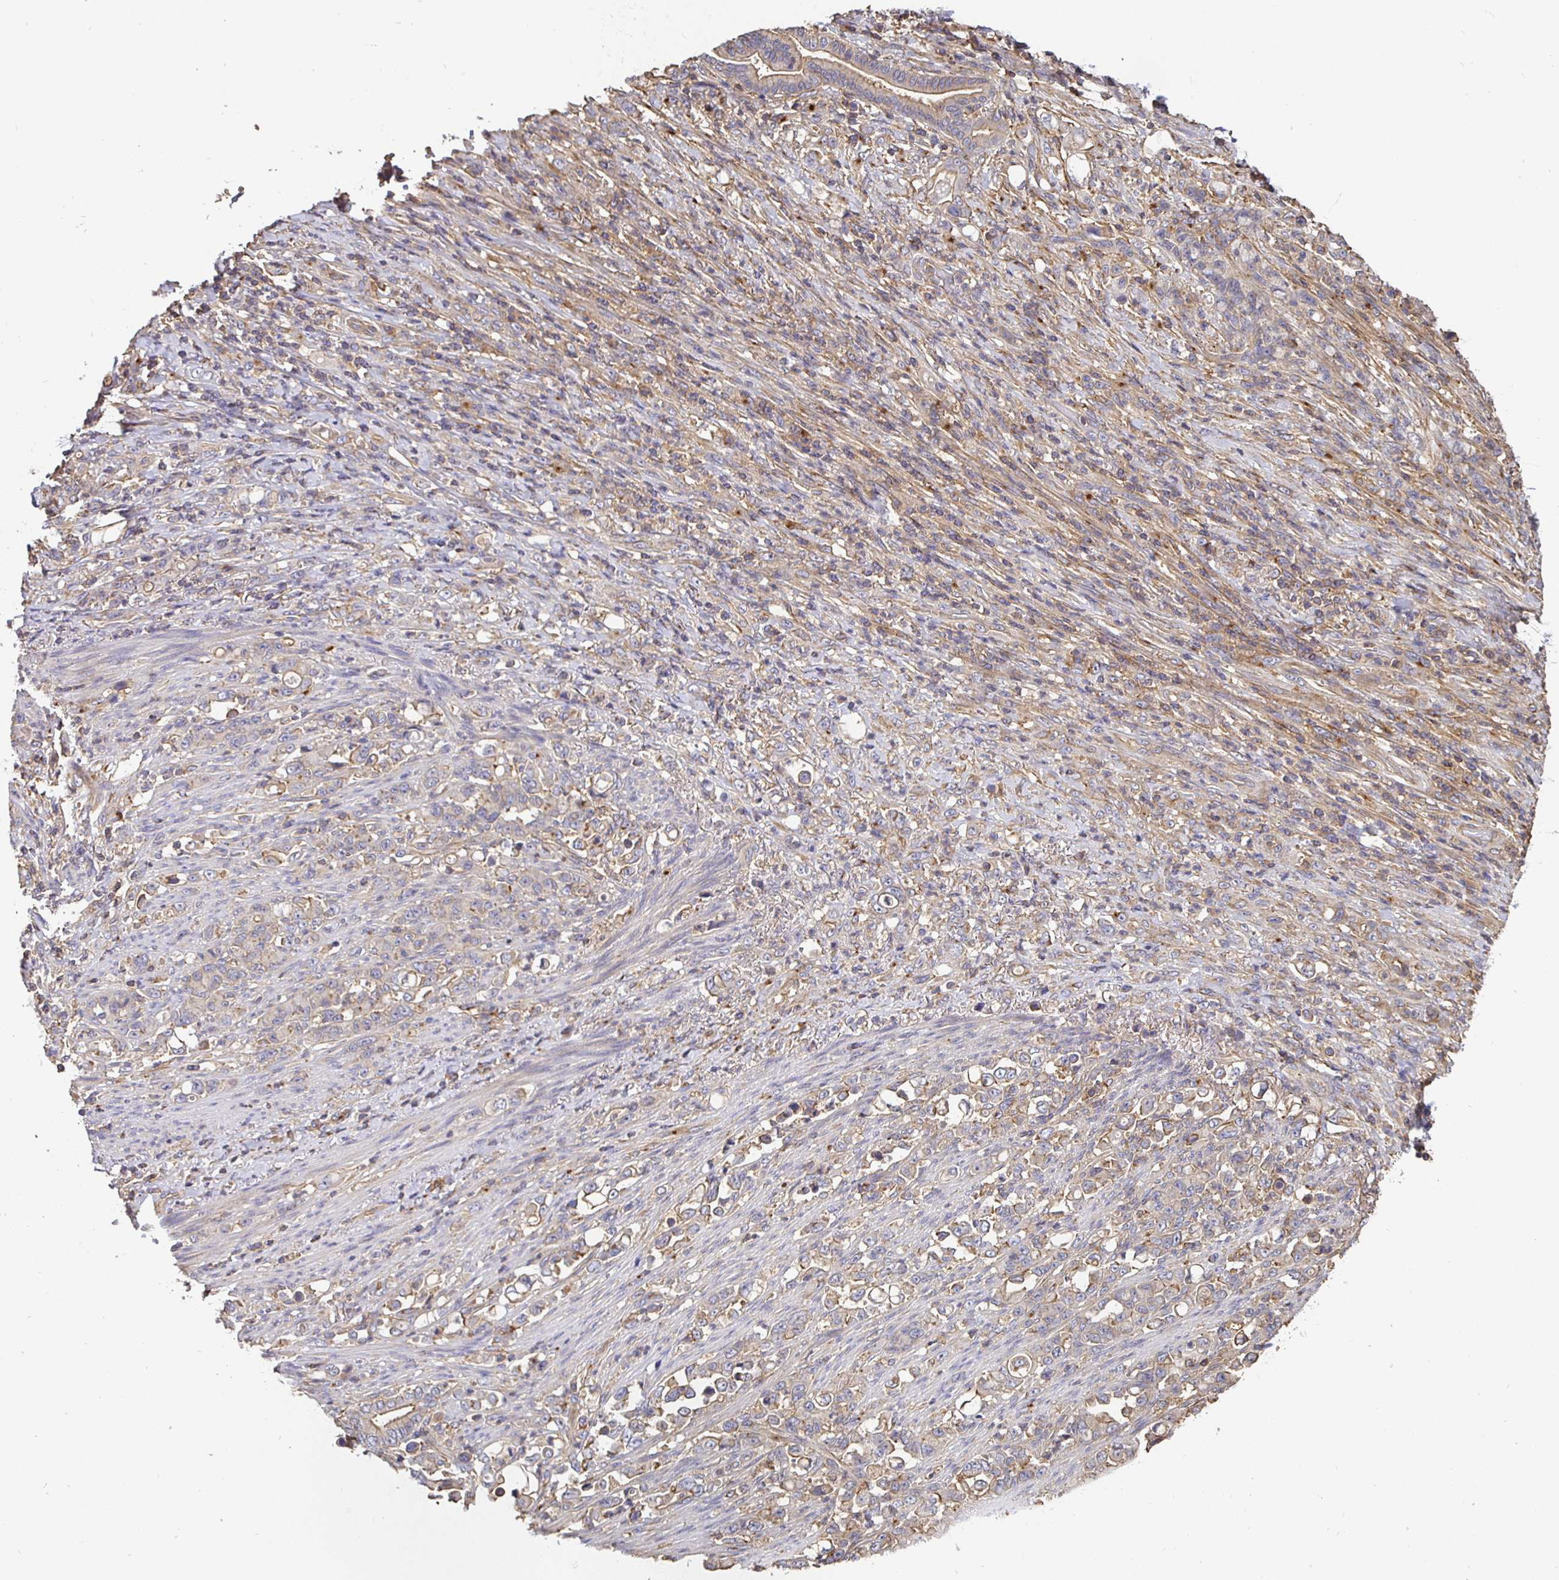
{"staining": {"intensity": "weak", "quantity": "<25%", "location": "cytoplasmic/membranous"}, "tissue": "stomach cancer", "cell_type": "Tumor cells", "image_type": "cancer", "snomed": [{"axis": "morphology", "description": "Normal tissue, NOS"}, {"axis": "morphology", "description": "Adenocarcinoma, NOS"}, {"axis": "topography", "description": "Stomach"}], "caption": "High power microscopy image of an immunohistochemistry image of adenocarcinoma (stomach), revealing no significant expression in tumor cells.", "gene": "C1QTNF7", "patient": {"sex": "female", "age": 79}}